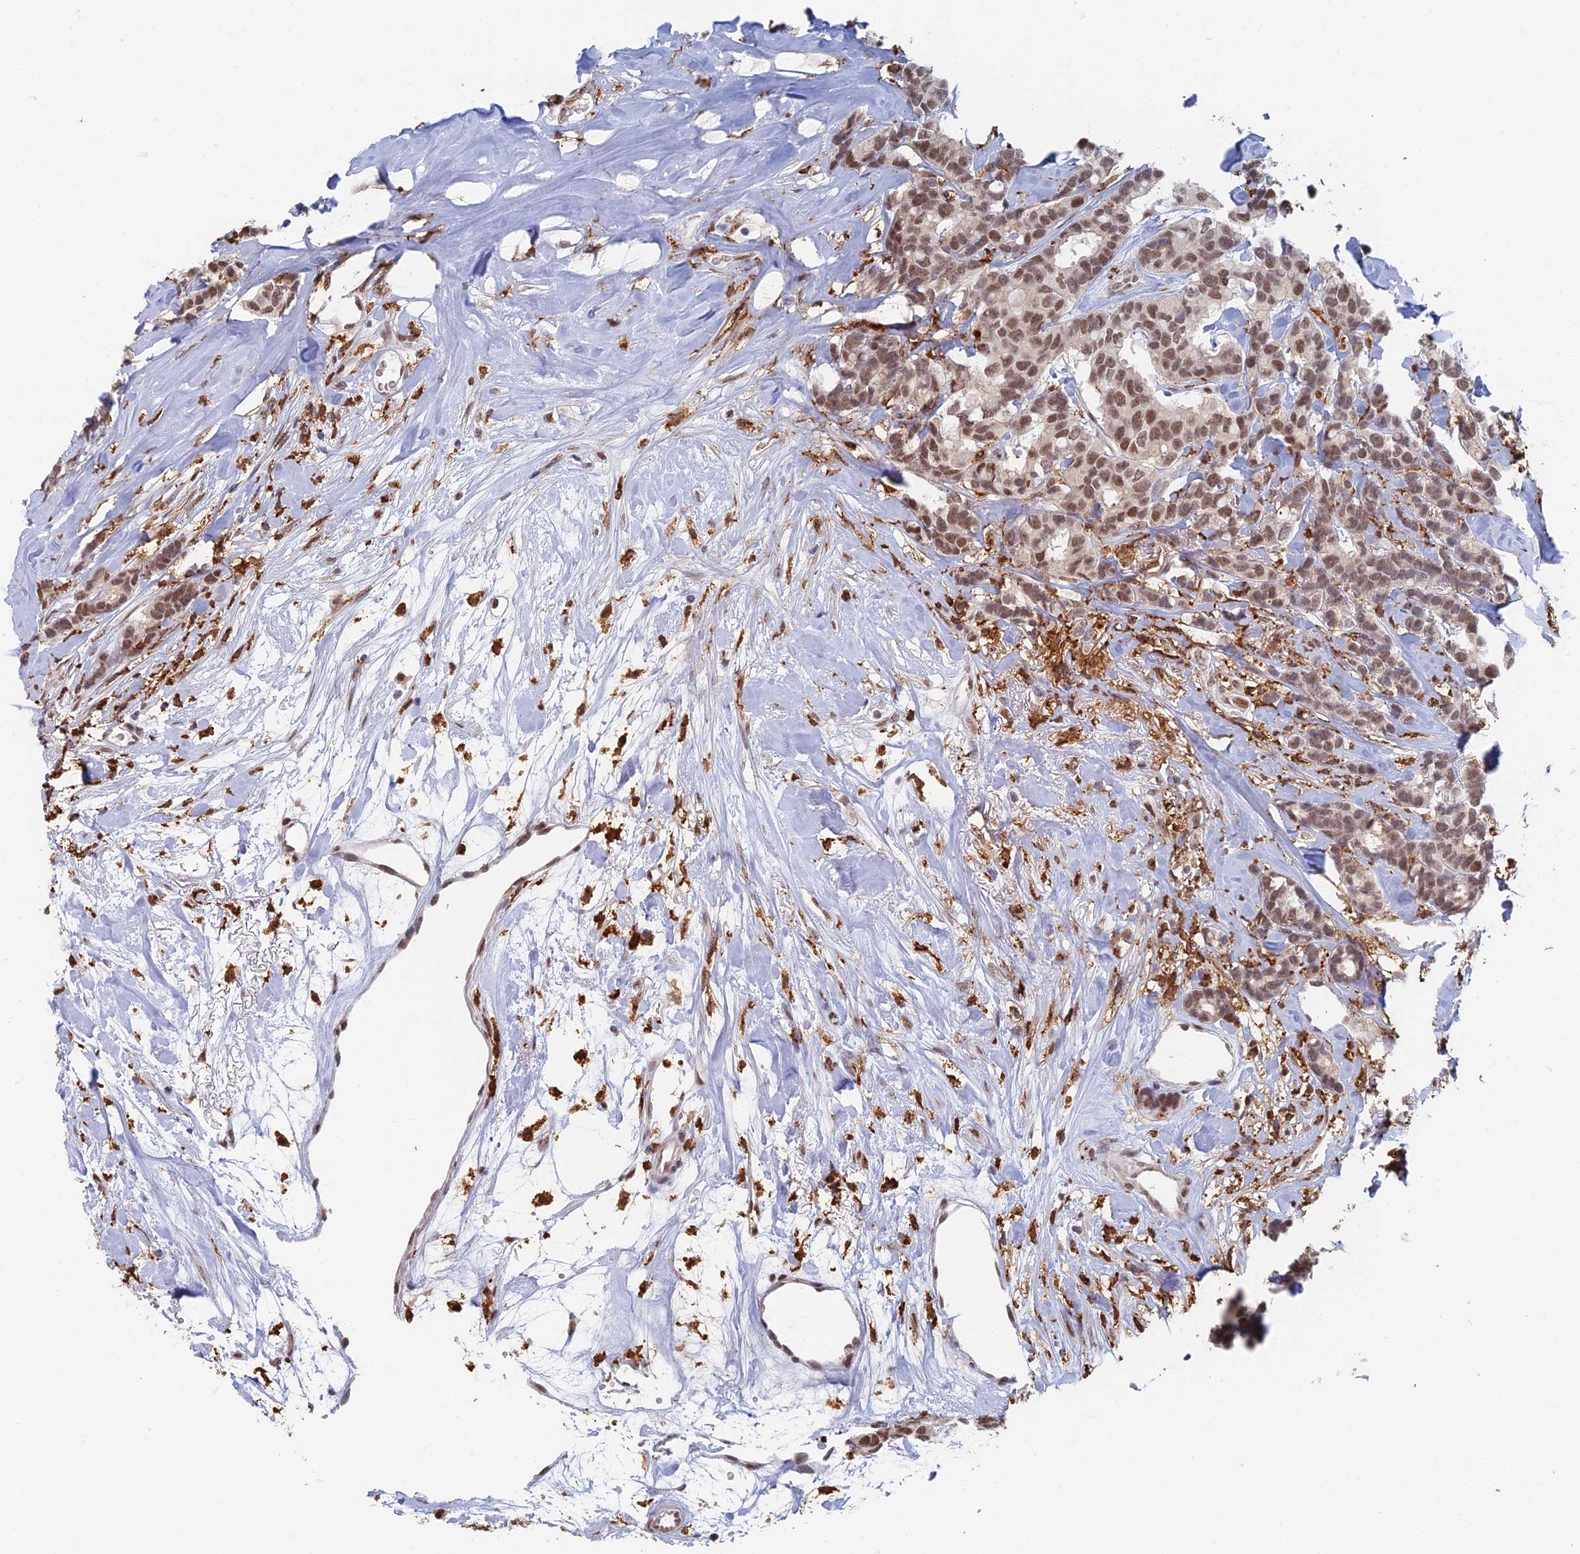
{"staining": {"intensity": "moderate", "quantity": ">75%", "location": "nuclear"}, "tissue": "breast cancer", "cell_type": "Tumor cells", "image_type": "cancer", "snomed": [{"axis": "morphology", "description": "Duct carcinoma"}, {"axis": "topography", "description": "Breast"}], "caption": "Human breast cancer stained for a protein (brown) displays moderate nuclear positive staining in approximately >75% of tumor cells.", "gene": "GPATCH1", "patient": {"sex": "female", "age": 87}}